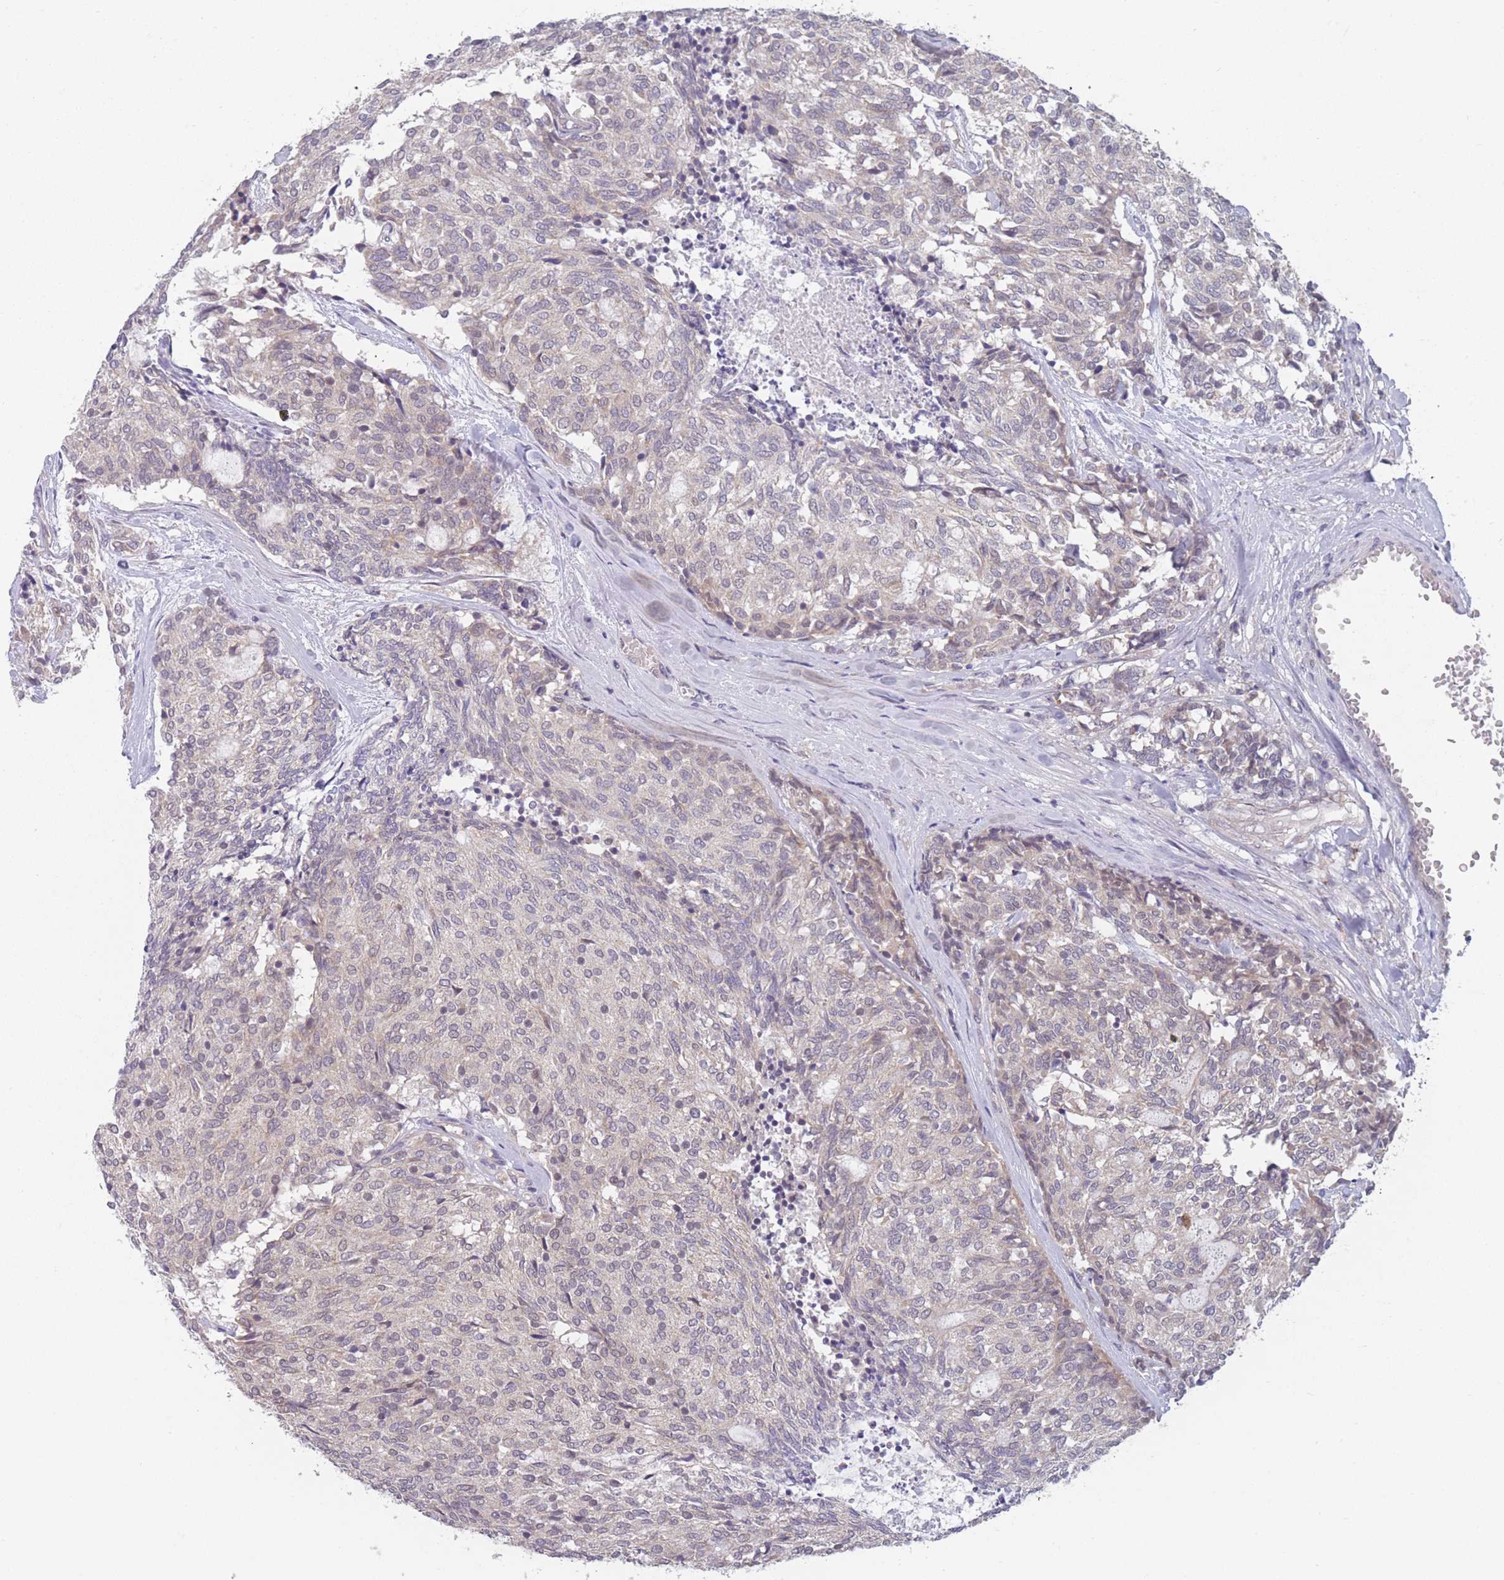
{"staining": {"intensity": "weak", "quantity": "<25%", "location": "cytoplasmic/membranous"}, "tissue": "carcinoid", "cell_type": "Tumor cells", "image_type": "cancer", "snomed": [{"axis": "morphology", "description": "Carcinoid, malignant, NOS"}, {"axis": "topography", "description": "Pancreas"}], "caption": "Carcinoid stained for a protein using immunohistochemistry displays no staining tumor cells.", "gene": "ANKRD10", "patient": {"sex": "female", "age": 54}}